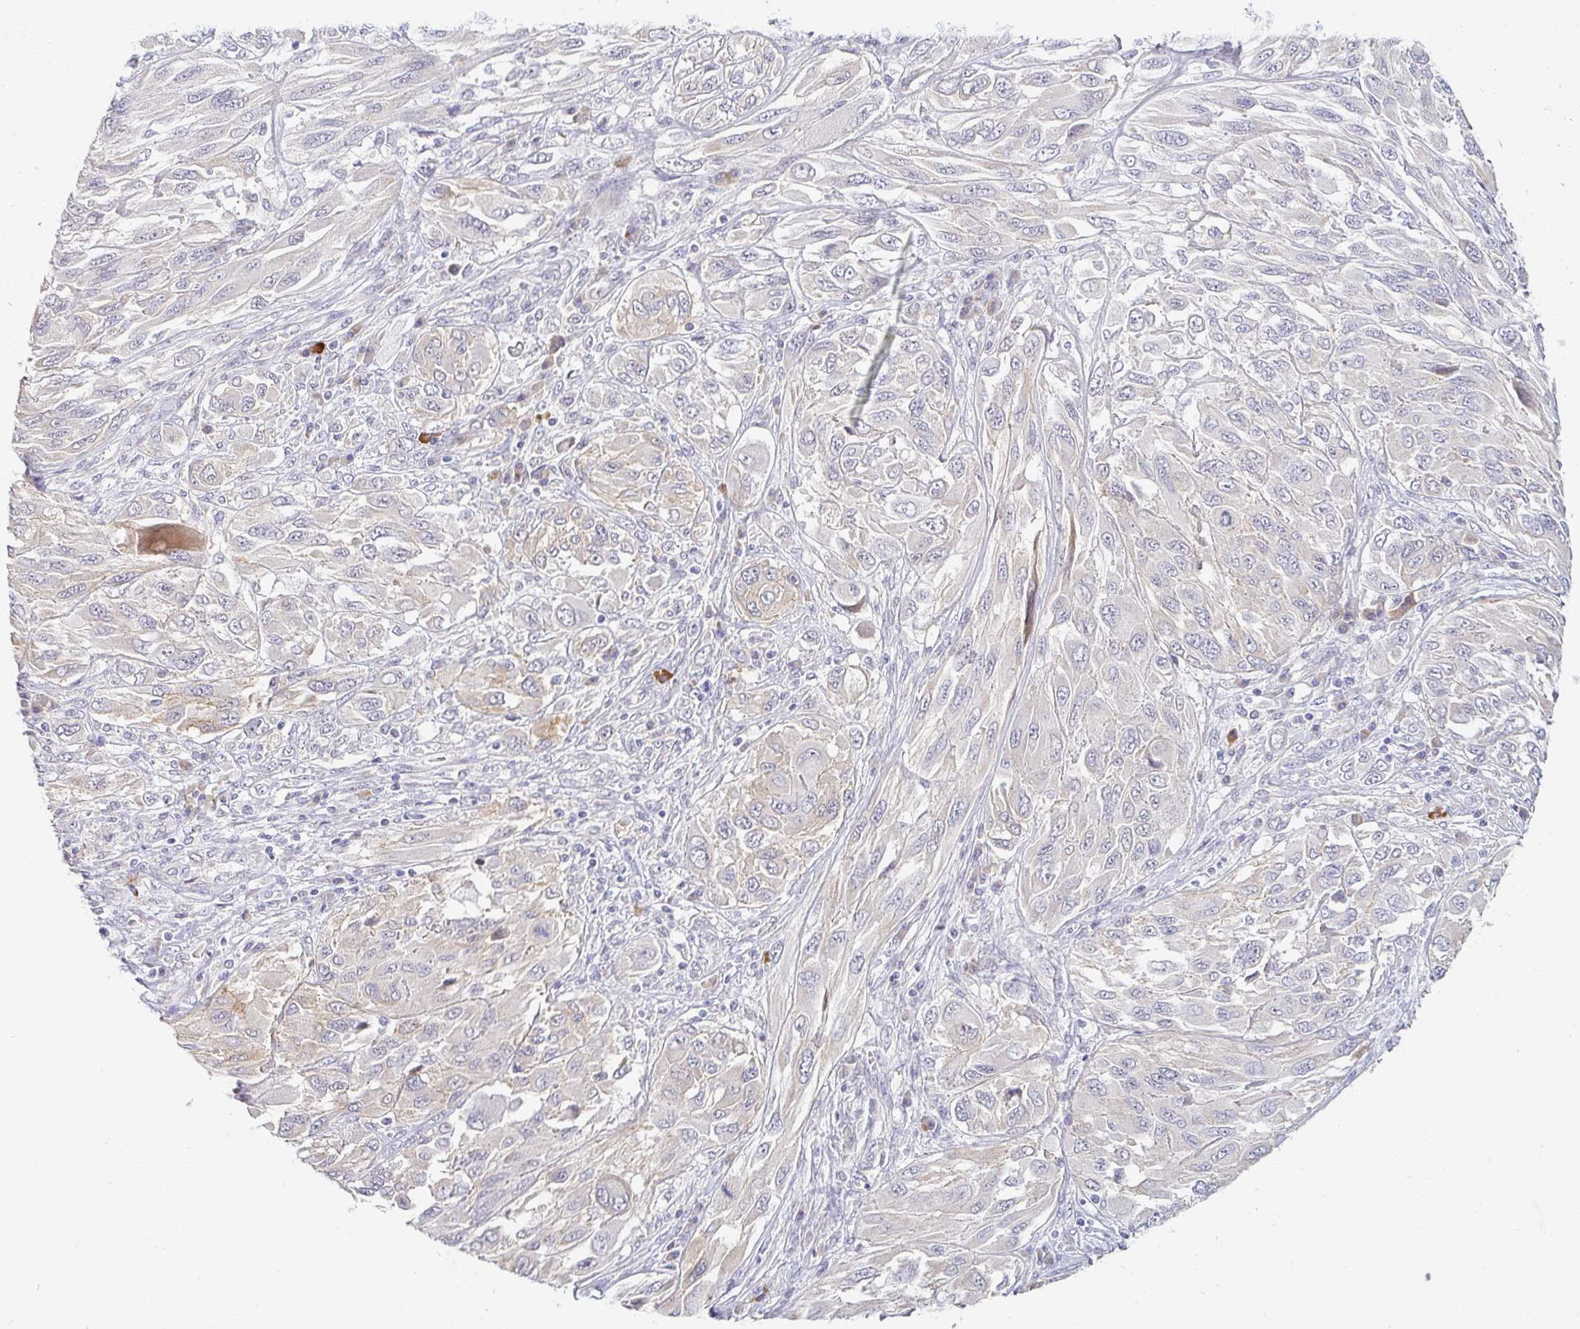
{"staining": {"intensity": "negative", "quantity": "none", "location": "none"}, "tissue": "melanoma", "cell_type": "Tumor cells", "image_type": "cancer", "snomed": [{"axis": "morphology", "description": "Malignant melanoma, NOS"}, {"axis": "topography", "description": "Skin"}], "caption": "IHC image of neoplastic tissue: human melanoma stained with DAB reveals no significant protein positivity in tumor cells. The staining is performed using DAB (3,3'-diaminobenzidine) brown chromogen with nuclei counter-stained in using hematoxylin.", "gene": "DDN", "patient": {"sex": "female", "age": 91}}